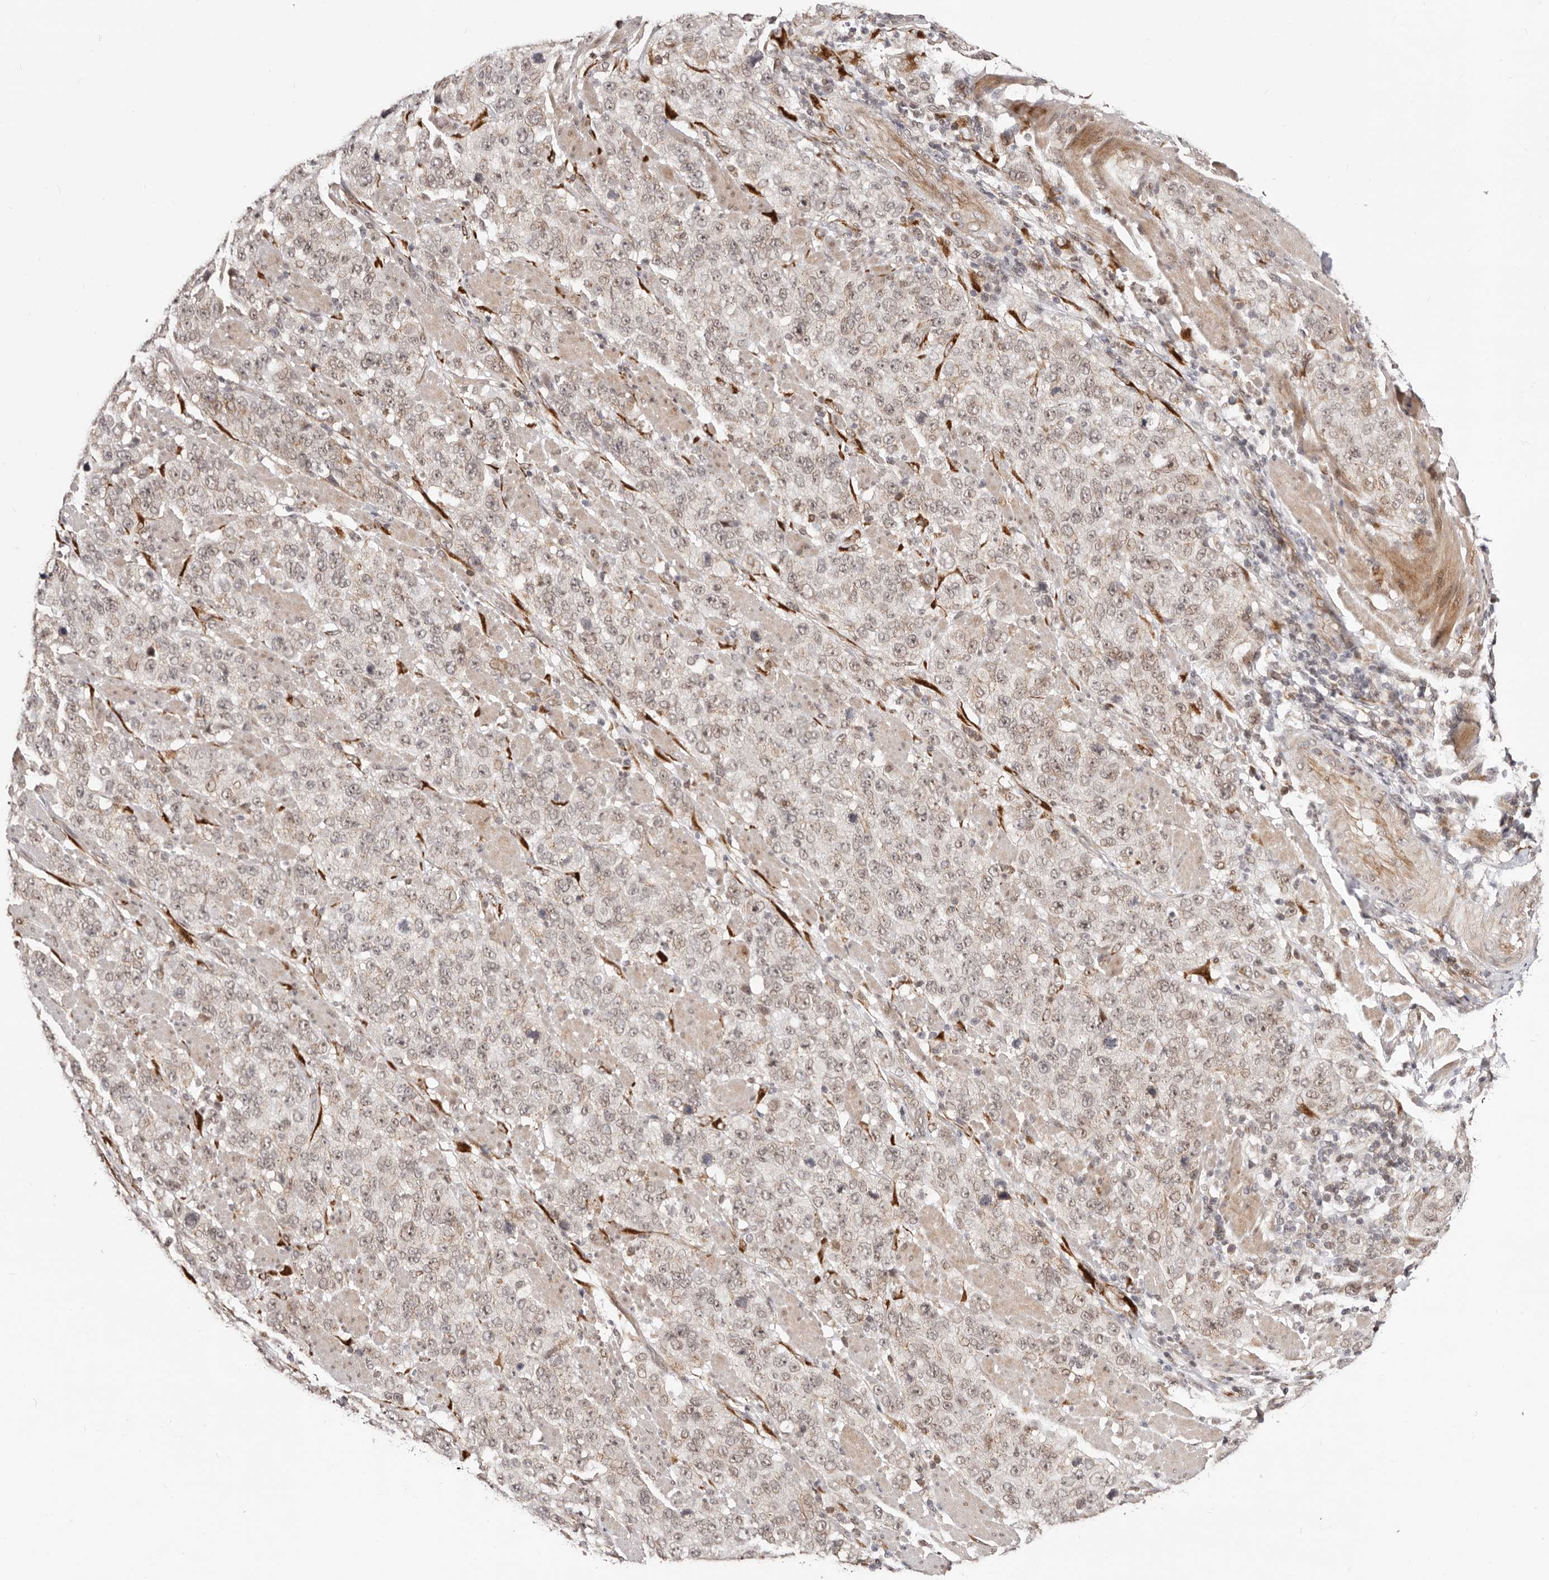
{"staining": {"intensity": "weak", "quantity": ">75%", "location": "nuclear"}, "tissue": "stomach cancer", "cell_type": "Tumor cells", "image_type": "cancer", "snomed": [{"axis": "morphology", "description": "Adenocarcinoma, NOS"}, {"axis": "topography", "description": "Stomach"}], "caption": "Brown immunohistochemical staining in human stomach cancer displays weak nuclear staining in about >75% of tumor cells.", "gene": "SRCAP", "patient": {"sex": "male", "age": 48}}